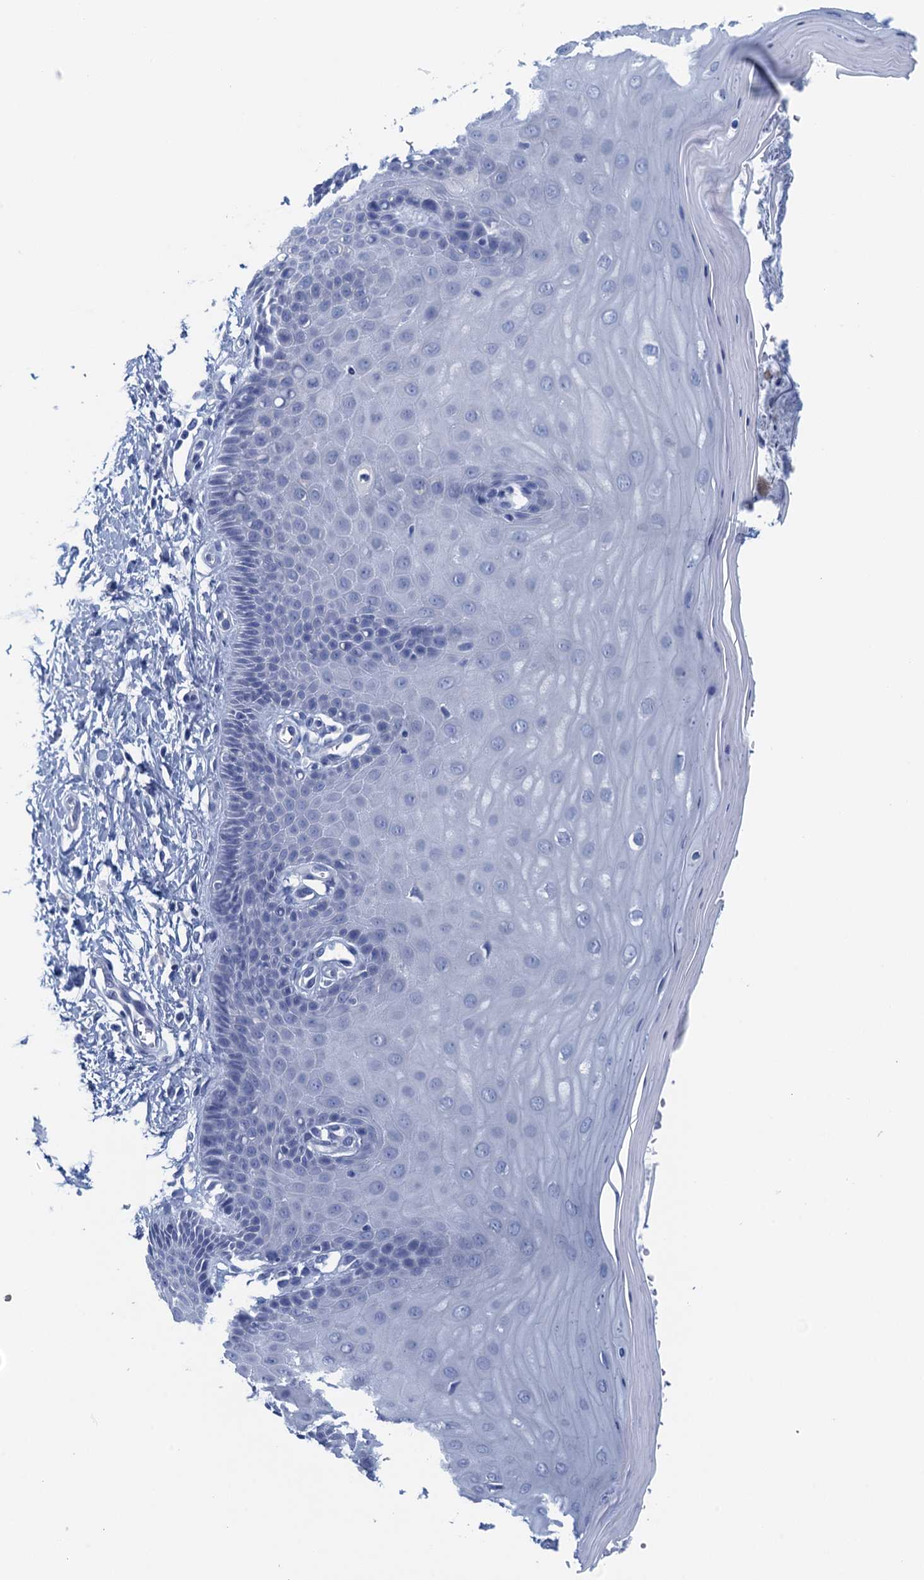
{"staining": {"intensity": "negative", "quantity": "none", "location": "none"}, "tissue": "cervix", "cell_type": "Glandular cells", "image_type": "normal", "snomed": [{"axis": "morphology", "description": "Normal tissue, NOS"}, {"axis": "topography", "description": "Cervix"}], "caption": "High power microscopy histopathology image of an immunohistochemistry (IHC) micrograph of benign cervix, revealing no significant expression in glandular cells.", "gene": "CYP51A1", "patient": {"sex": "female", "age": 55}}